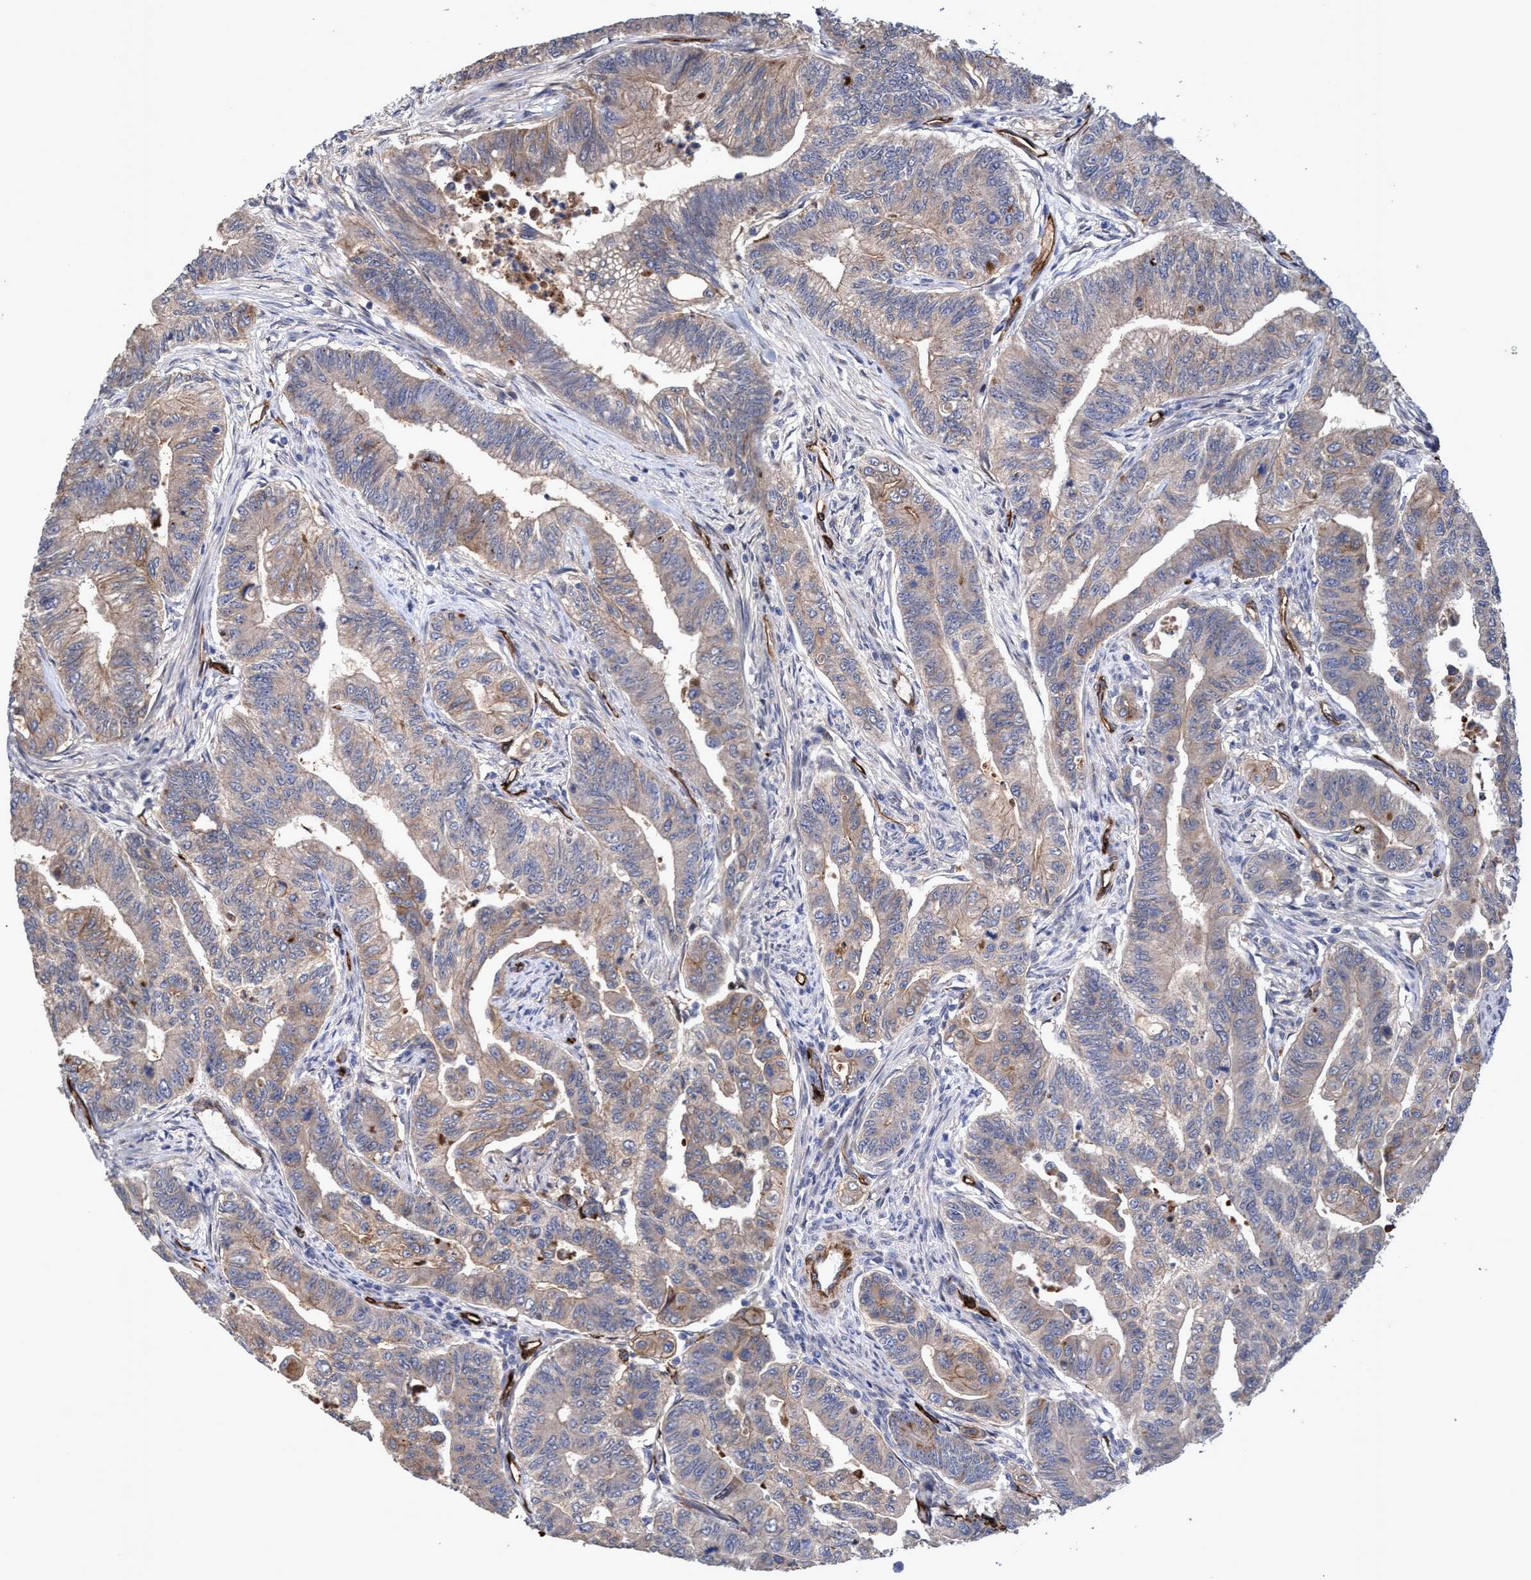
{"staining": {"intensity": "weak", "quantity": ">75%", "location": "cytoplasmic/membranous"}, "tissue": "colorectal cancer", "cell_type": "Tumor cells", "image_type": "cancer", "snomed": [{"axis": "morphology", "description": "Adenoma, NOS"}, {"axis": "morphology", "description": "Adenocarcinoma, NOS"}, {"axis": "topography", "description": "Colon"}], "caption": "Colorectal cancer (adenocarcinoma) tissue shows weak cytoplasmic/membranous staining in about >75% of tumor cells (Brightfield microscopy of DAB IHC at high magnification).", "gene": "ZNF750", "patient": {"sex": "male", "age": 79}}